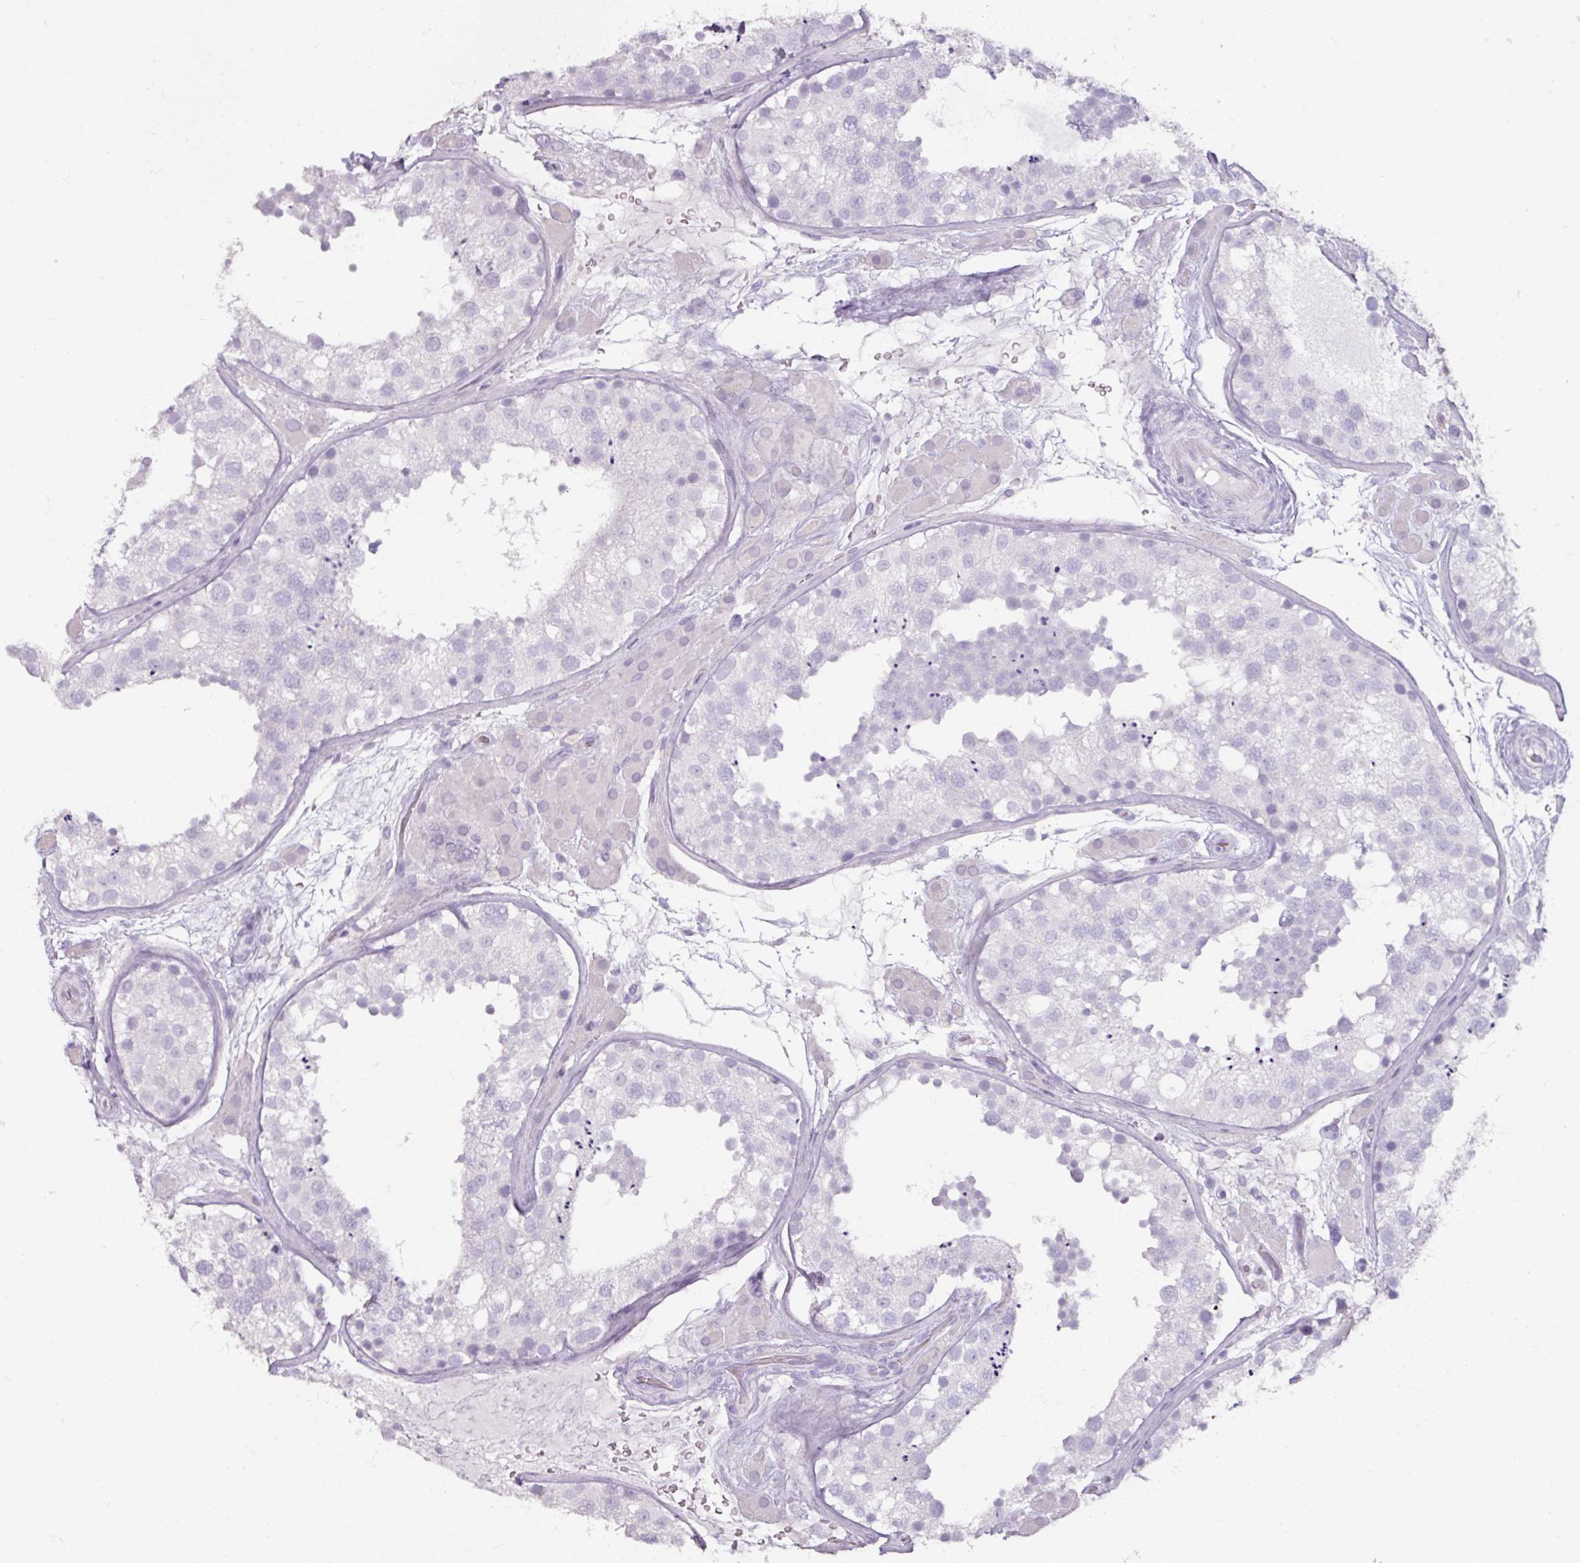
{"staining": {"intensity": "negative", "quantity": "none", "location": "none"}, "tissue": "testis", "cell_type": "Cells in seminiferous ducts", "image_type": "normal", "snomed": [{"axis": "morphology", "description": "Normal tissue, NOS"}, {"axis": "topography", "description": "Testis"}], "caption": "An immunohistochemistry (IHC) micrograph of normal testis is shown. There is no staining in cells in seminiferous ducts of testis.", "gene": "ARG1", "patient": {"sex": "male", "age": 26}}